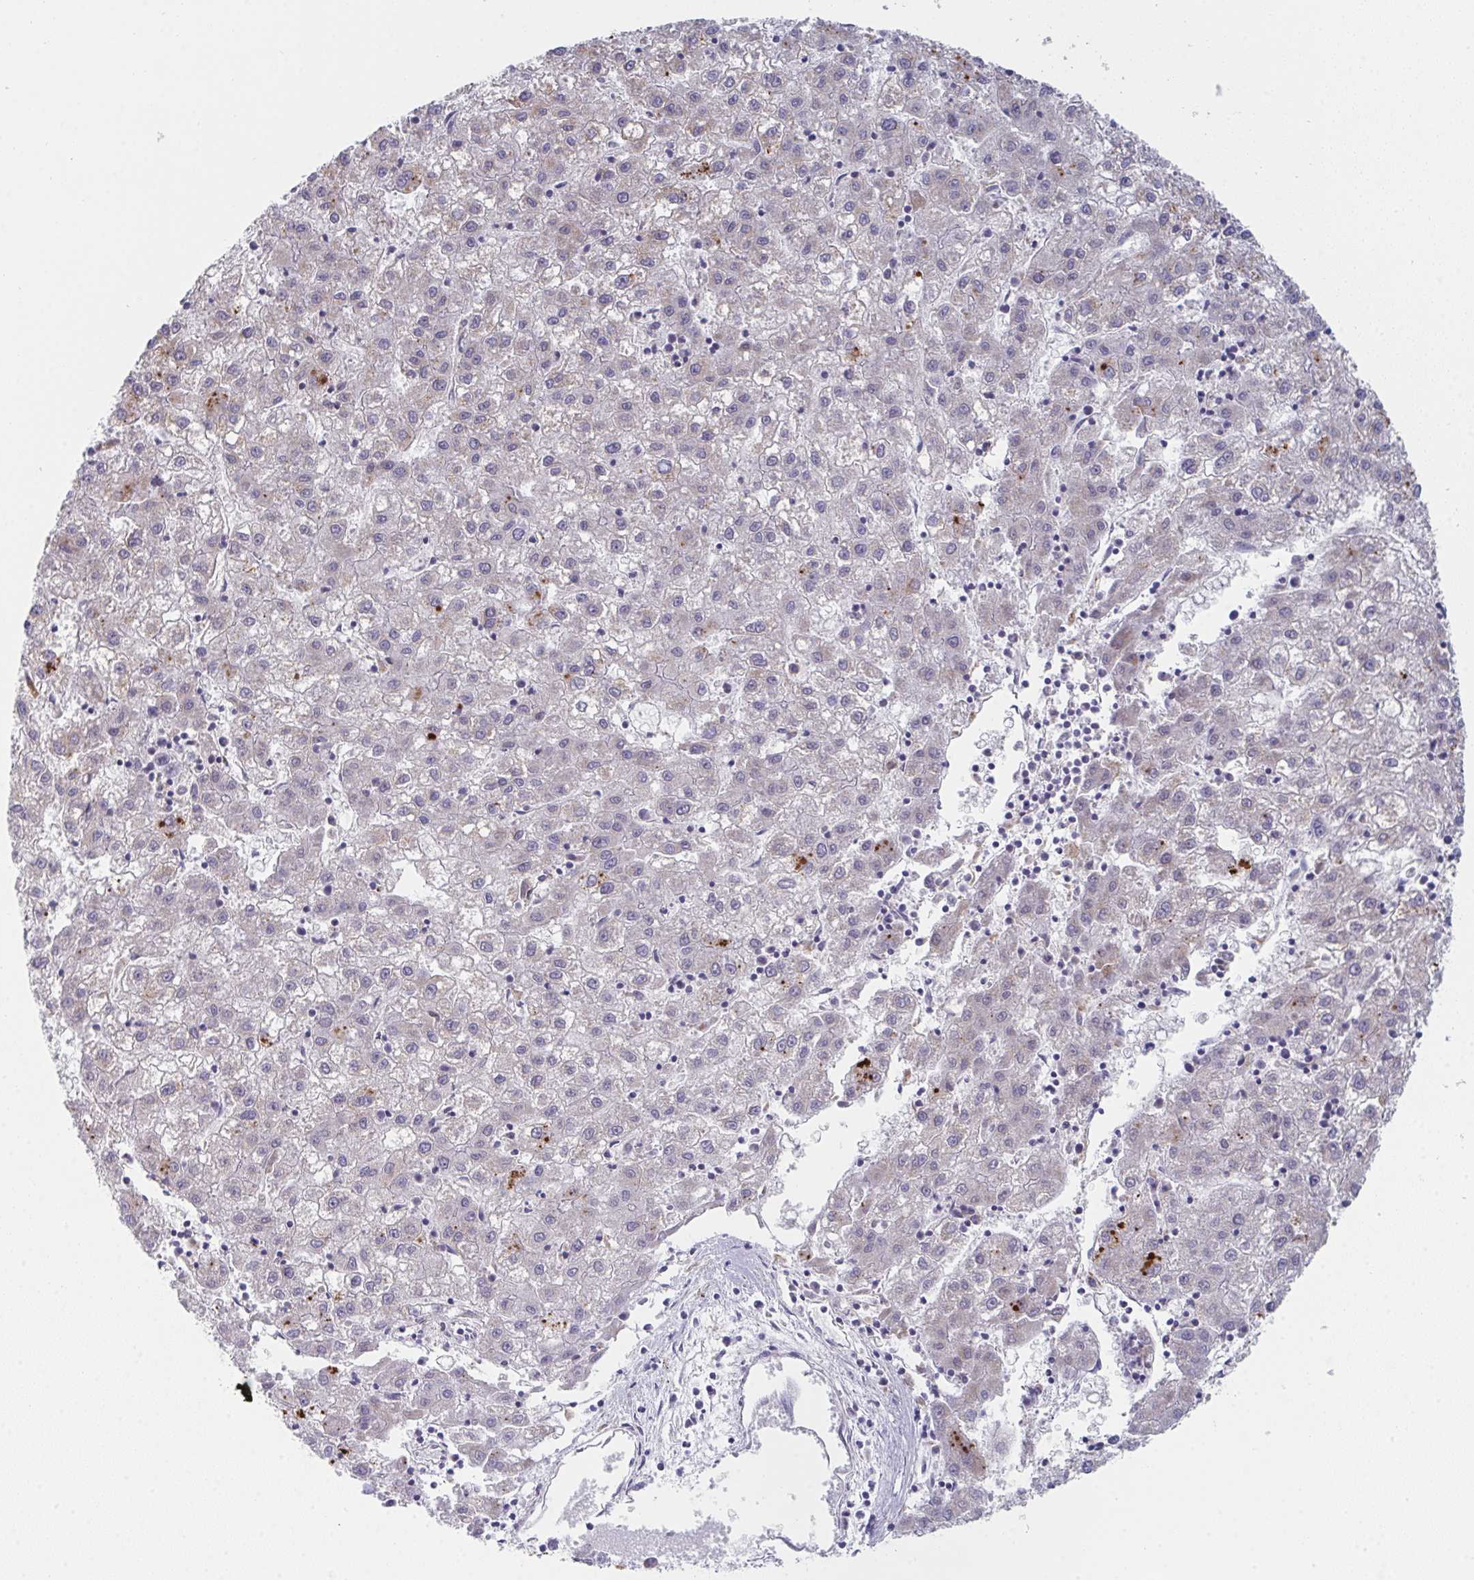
{"staining": {"intensity": "moderate", "quantity": "<25%", "location": "cytoplasmic/membranous"}, "tissue": "liver cancer", "cell_type": "Tumor cells", "image_type": "cancer", "snomed": [{"axis": "morphology", "description": "Carcinoma, Hepatocellular, NOS"}, {"axis": "topography", "description": "Liver"}], "caption": "High-magnification brightfield microscopy of liver cancer (hepatocellular carcinoma) stained with DAB (3,3'-diaminobenzidine) (brown) and counterstained with hematoxylin (blue). tumor cells exhibit moderate cytoplasmic/membranous positivity is appreciated in approximately<25% of cells.", "gene": "VWDE", "patient": {"sex": "male", "age": 72}}